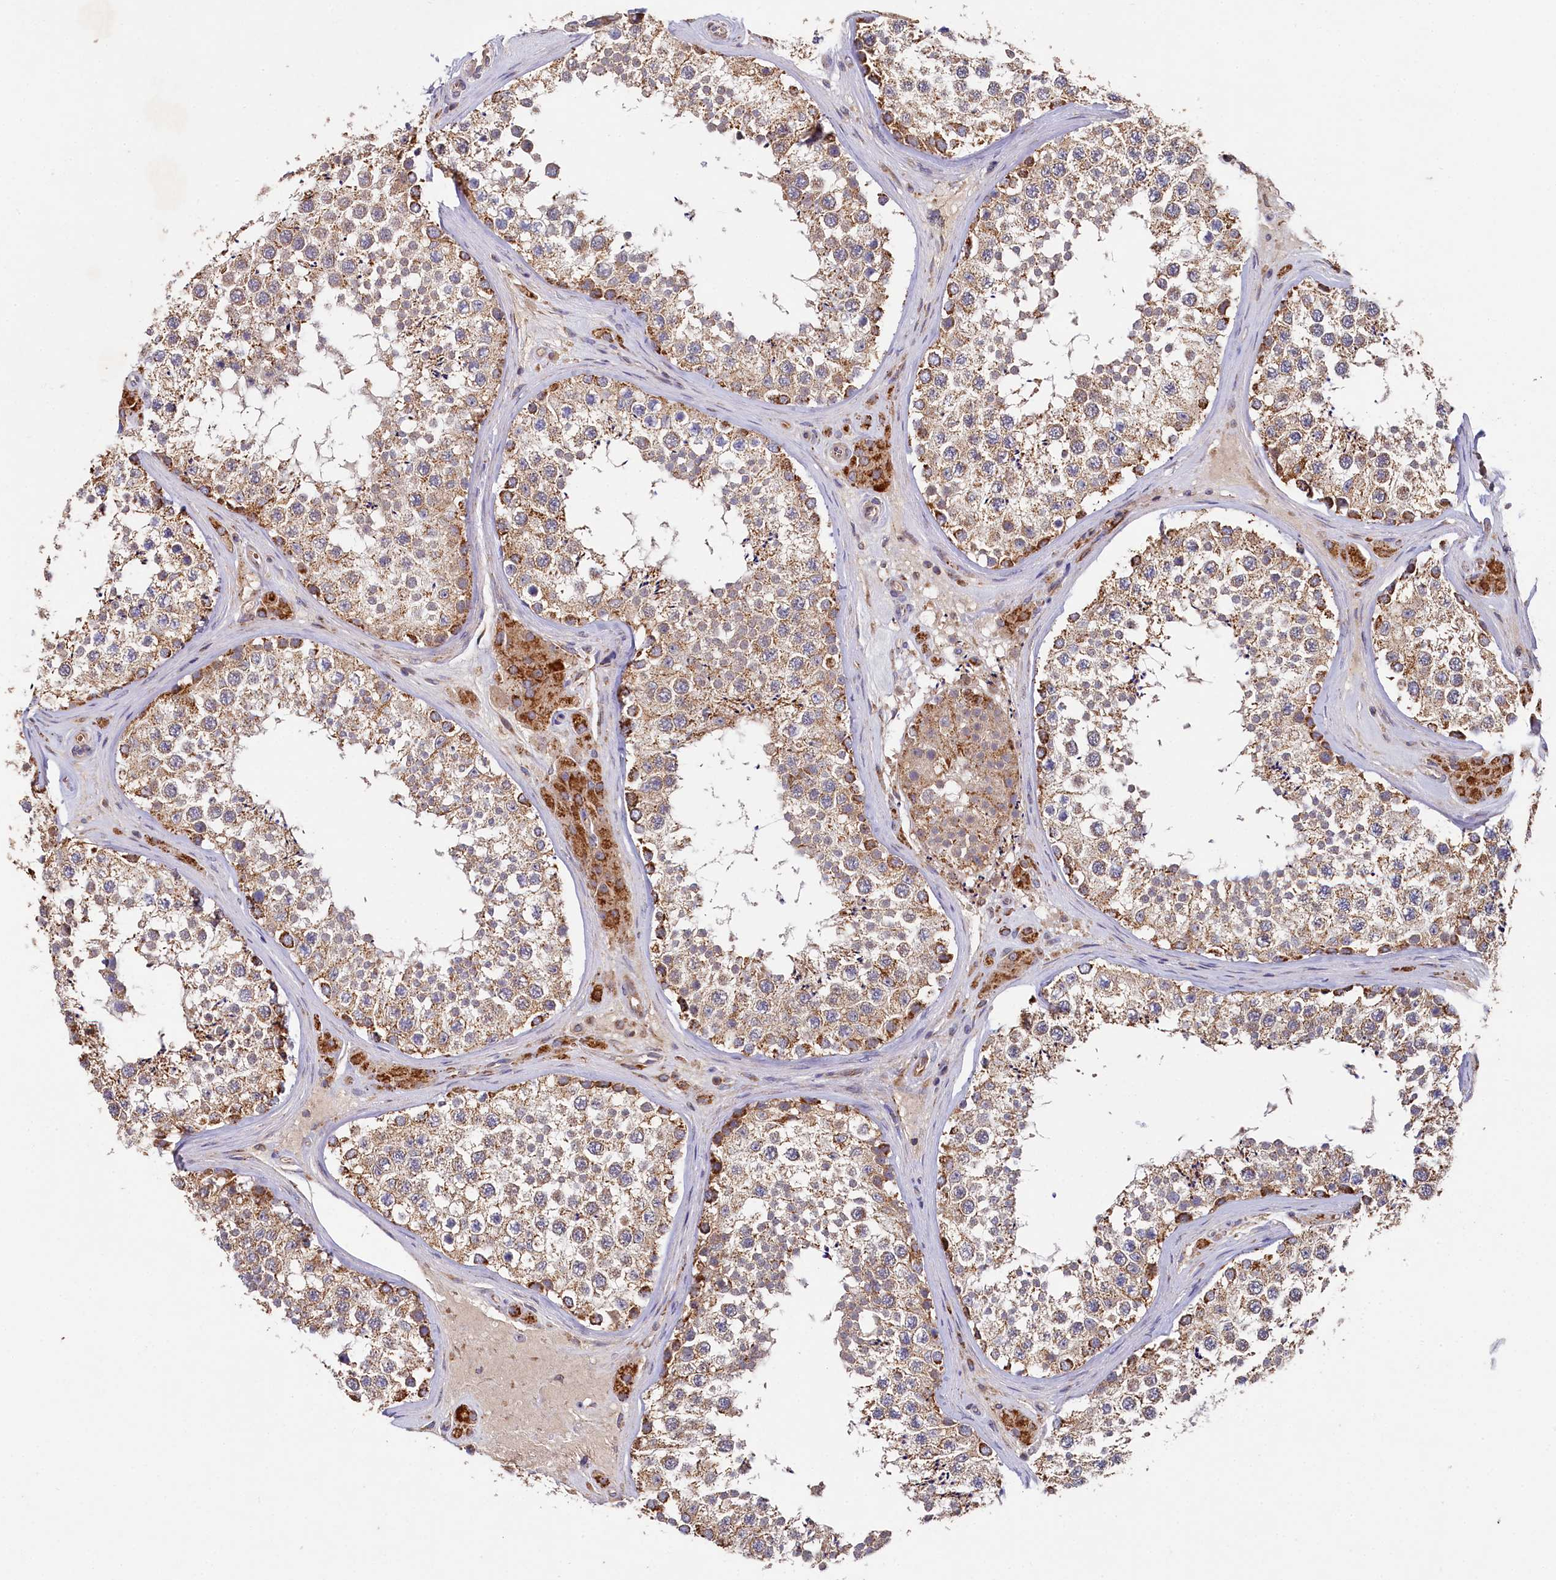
{"staining": {"intensity": "moderate", "quantity": ">75%", "location": "cytoplasmic/membranous"}, "tissue": "testis", "cell_type": "Cells in seminiferous ducts", "image_type": "normal", "snomed": [{"axis": "morphology", "description": "Normal tissue, NOS"}, {"axis": "topography", "description": "Testis"}], "caption": "IHC (DAB) staining of benign testis demonstrates moderate cytoplasmic/membranous protein staining in approximately >75% of cells in seminiferous ducts.", "gene": "HAUS2", "patient": {"sex": "male", "age": 46}}